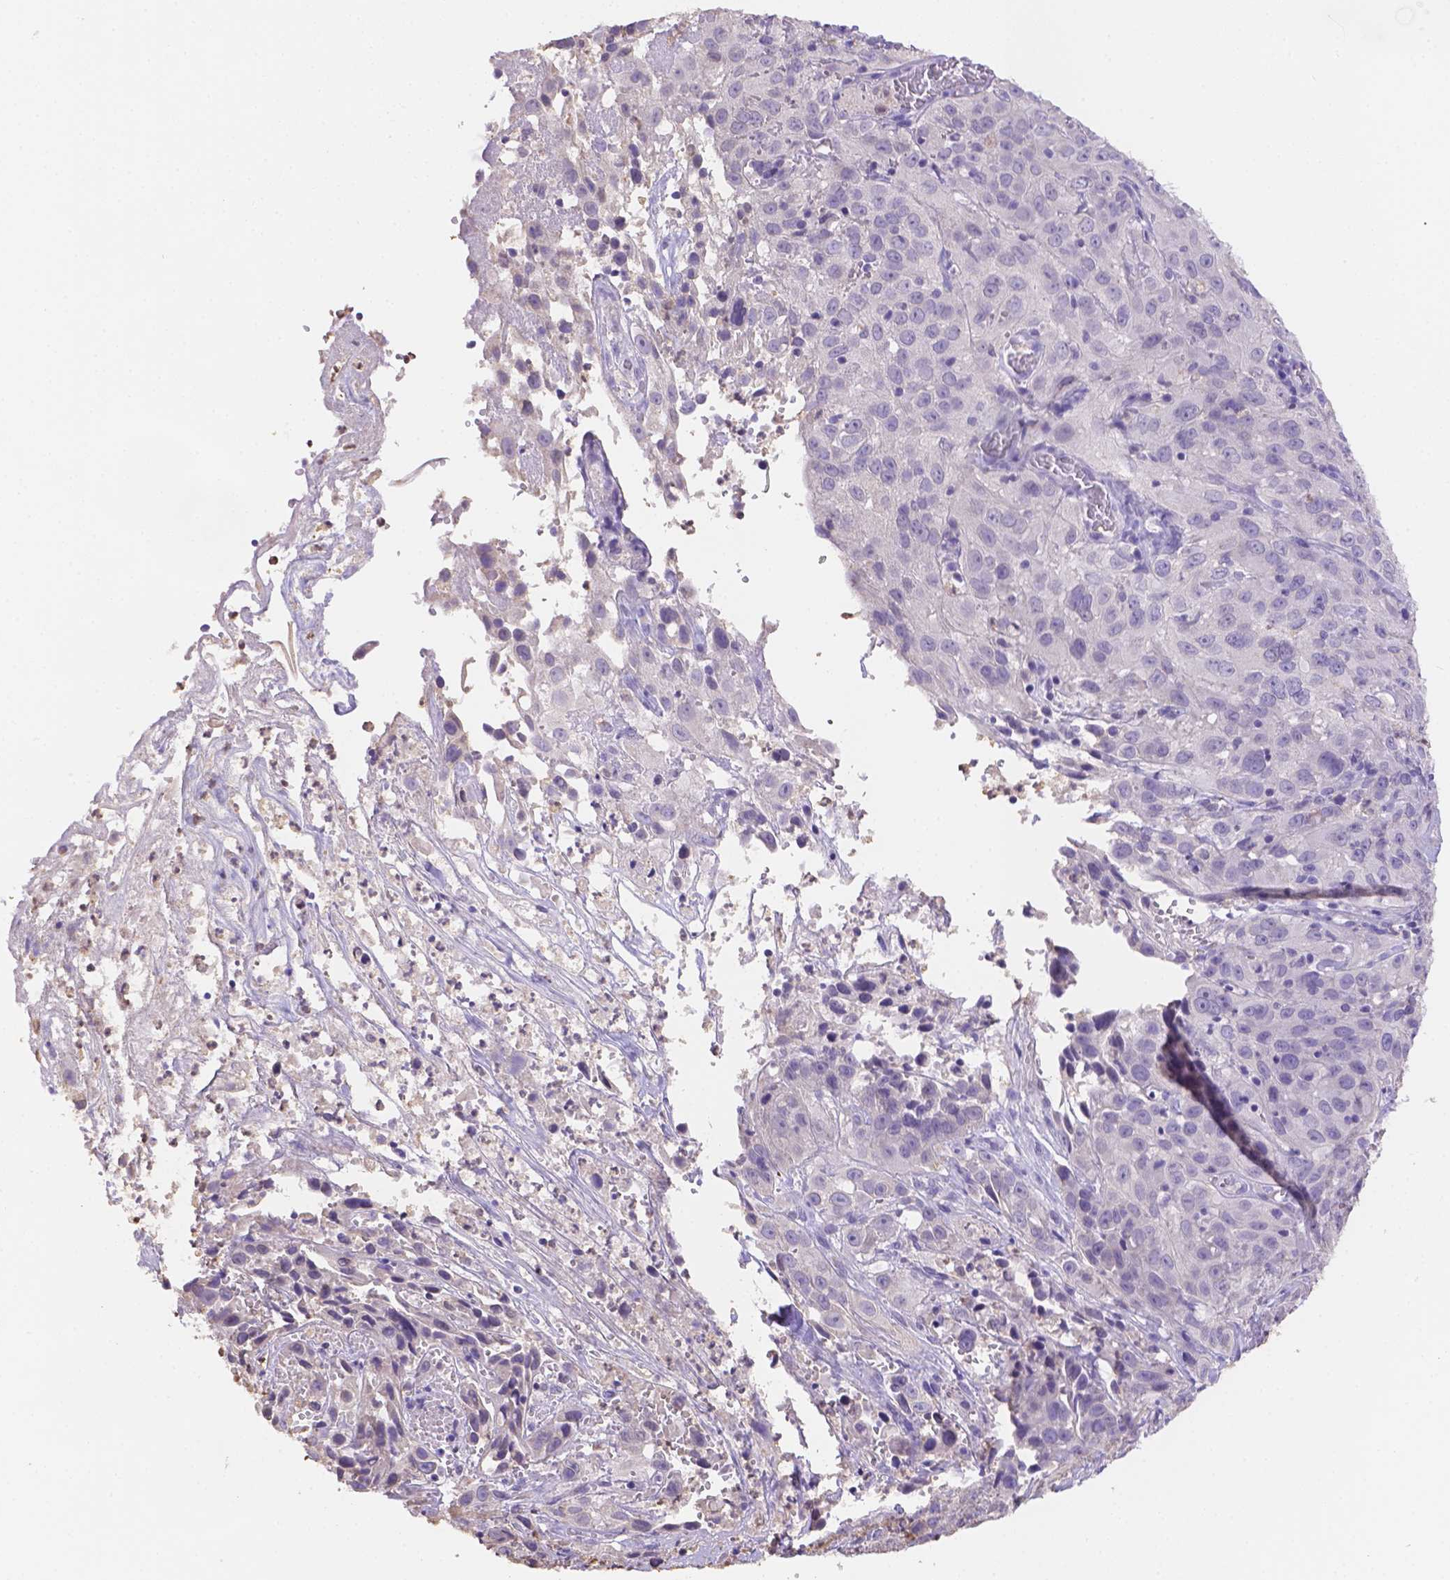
{"staining": {"intensity": "negative", "quantity": "none", "location": "none"}, "tissue": "cervical cancer", "cell_type": "Tumor cells", "image_type": "cancer", "snomed": [{"axis": "morphology", "description": "Squamous cell carcinoma, NOS"}, {"axis": "topography", "description": "Cervix"}], "caption": "The photomicrograph exhibits no staining of tumor cells in cervical squamous cell carcinoma. Brightfield microscopy of immunohistochemistry stained with DAB (brown) and hematoxylin (blue), captured at high magnification.", "gene": "NXPE2", "patient": {"sex": "female", "age": 32}}